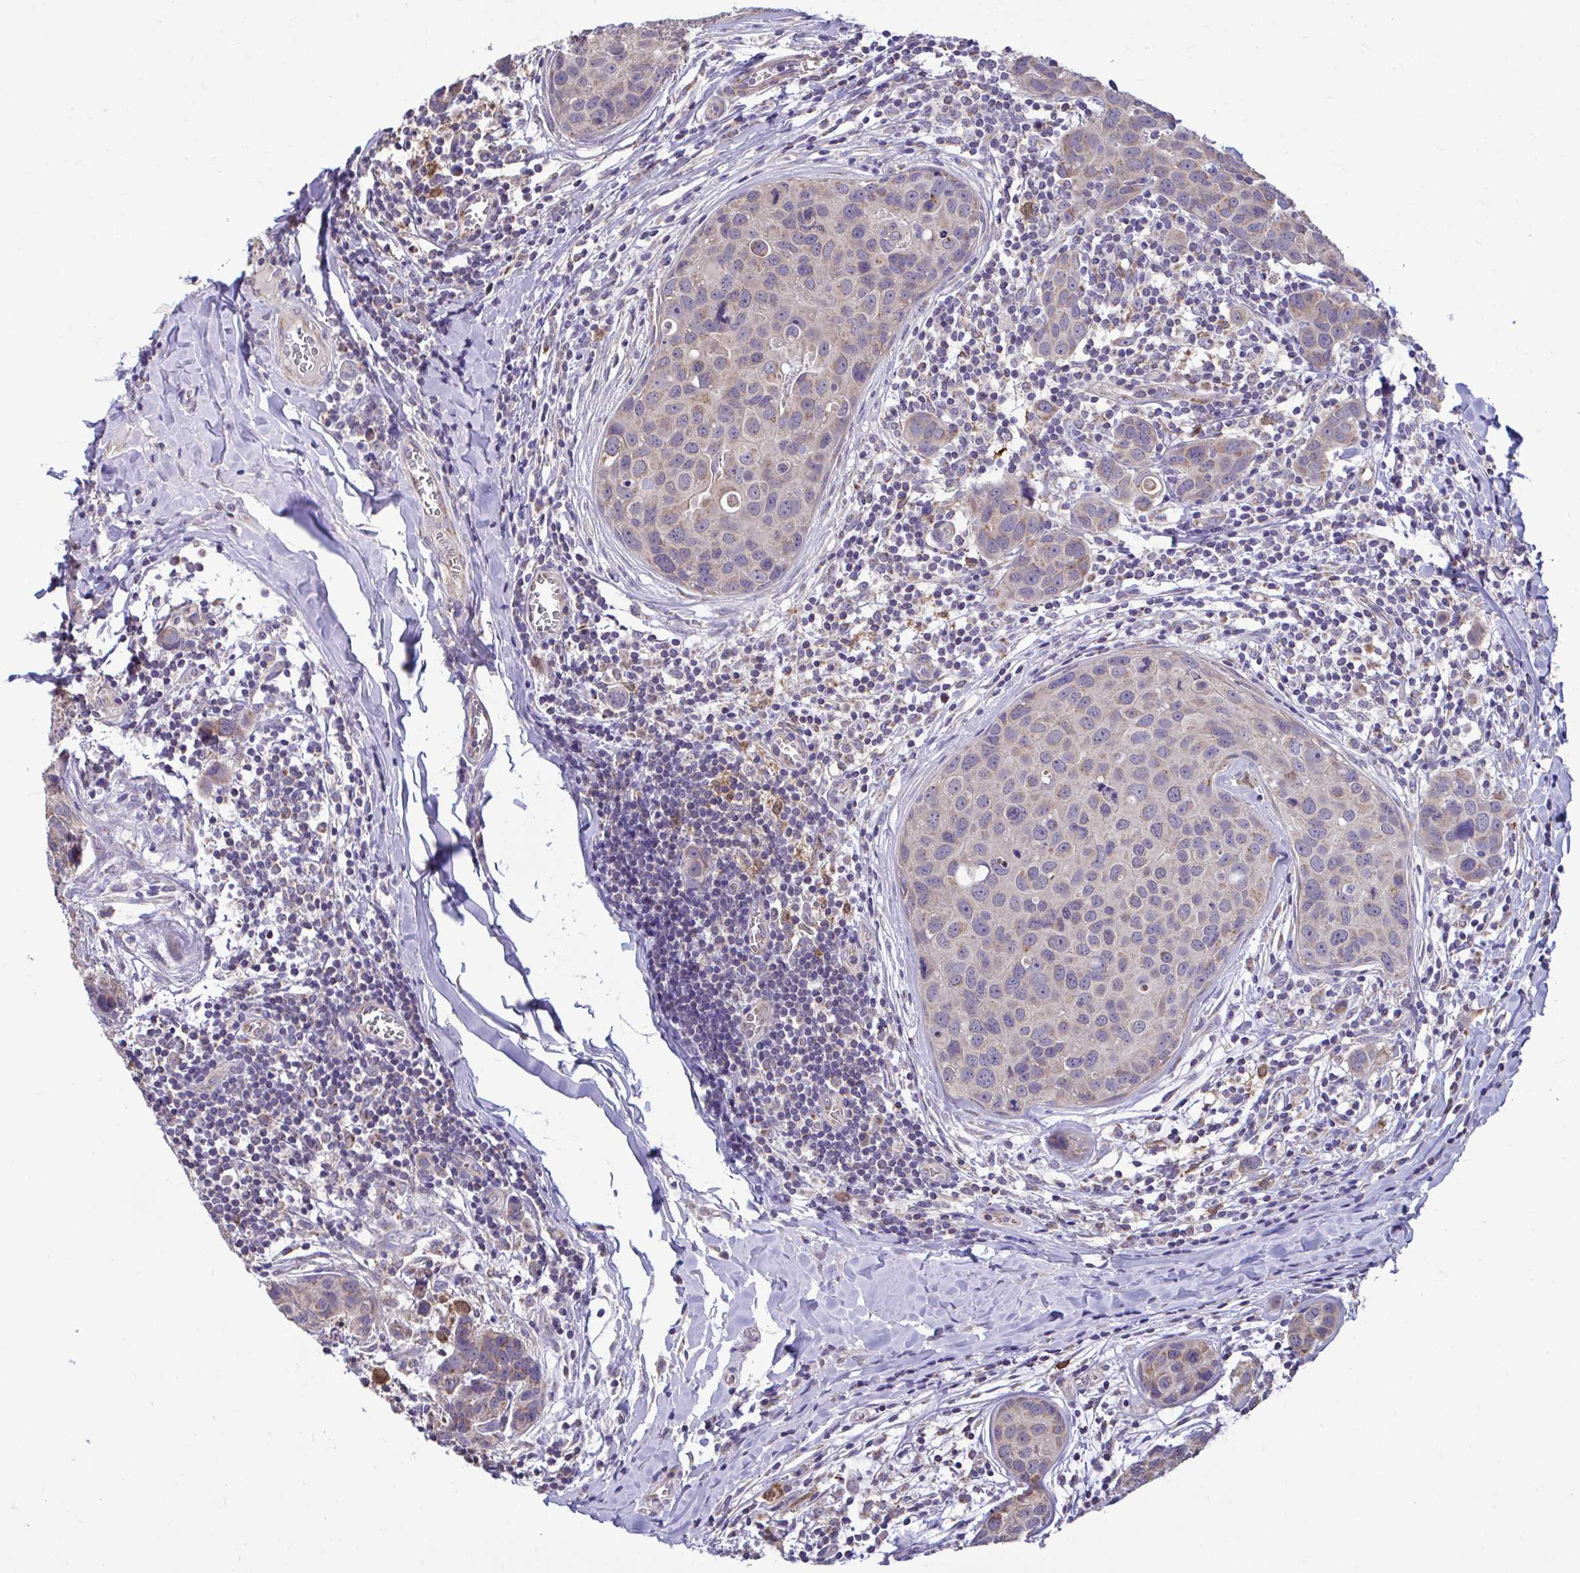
{"staining": {"intensity": "weak", "quantity": ">75%", "location": "cytoplasmic/membranous"}, "tissue": "breast cancer", "cell_type": "Tumor cells", "image_type": "cancer", "snomed": [{"axis": "morphology", "description": "Duct carcinoma"}, {"axis": "topography", "description": "Breast"}], "caption": "Tumor cells display weak cytoplasmic/membranous expression in approximately >75% of cells in breast cancer.", "gene": "SARS2", "patient": {"sex": "female", "age": 24}}